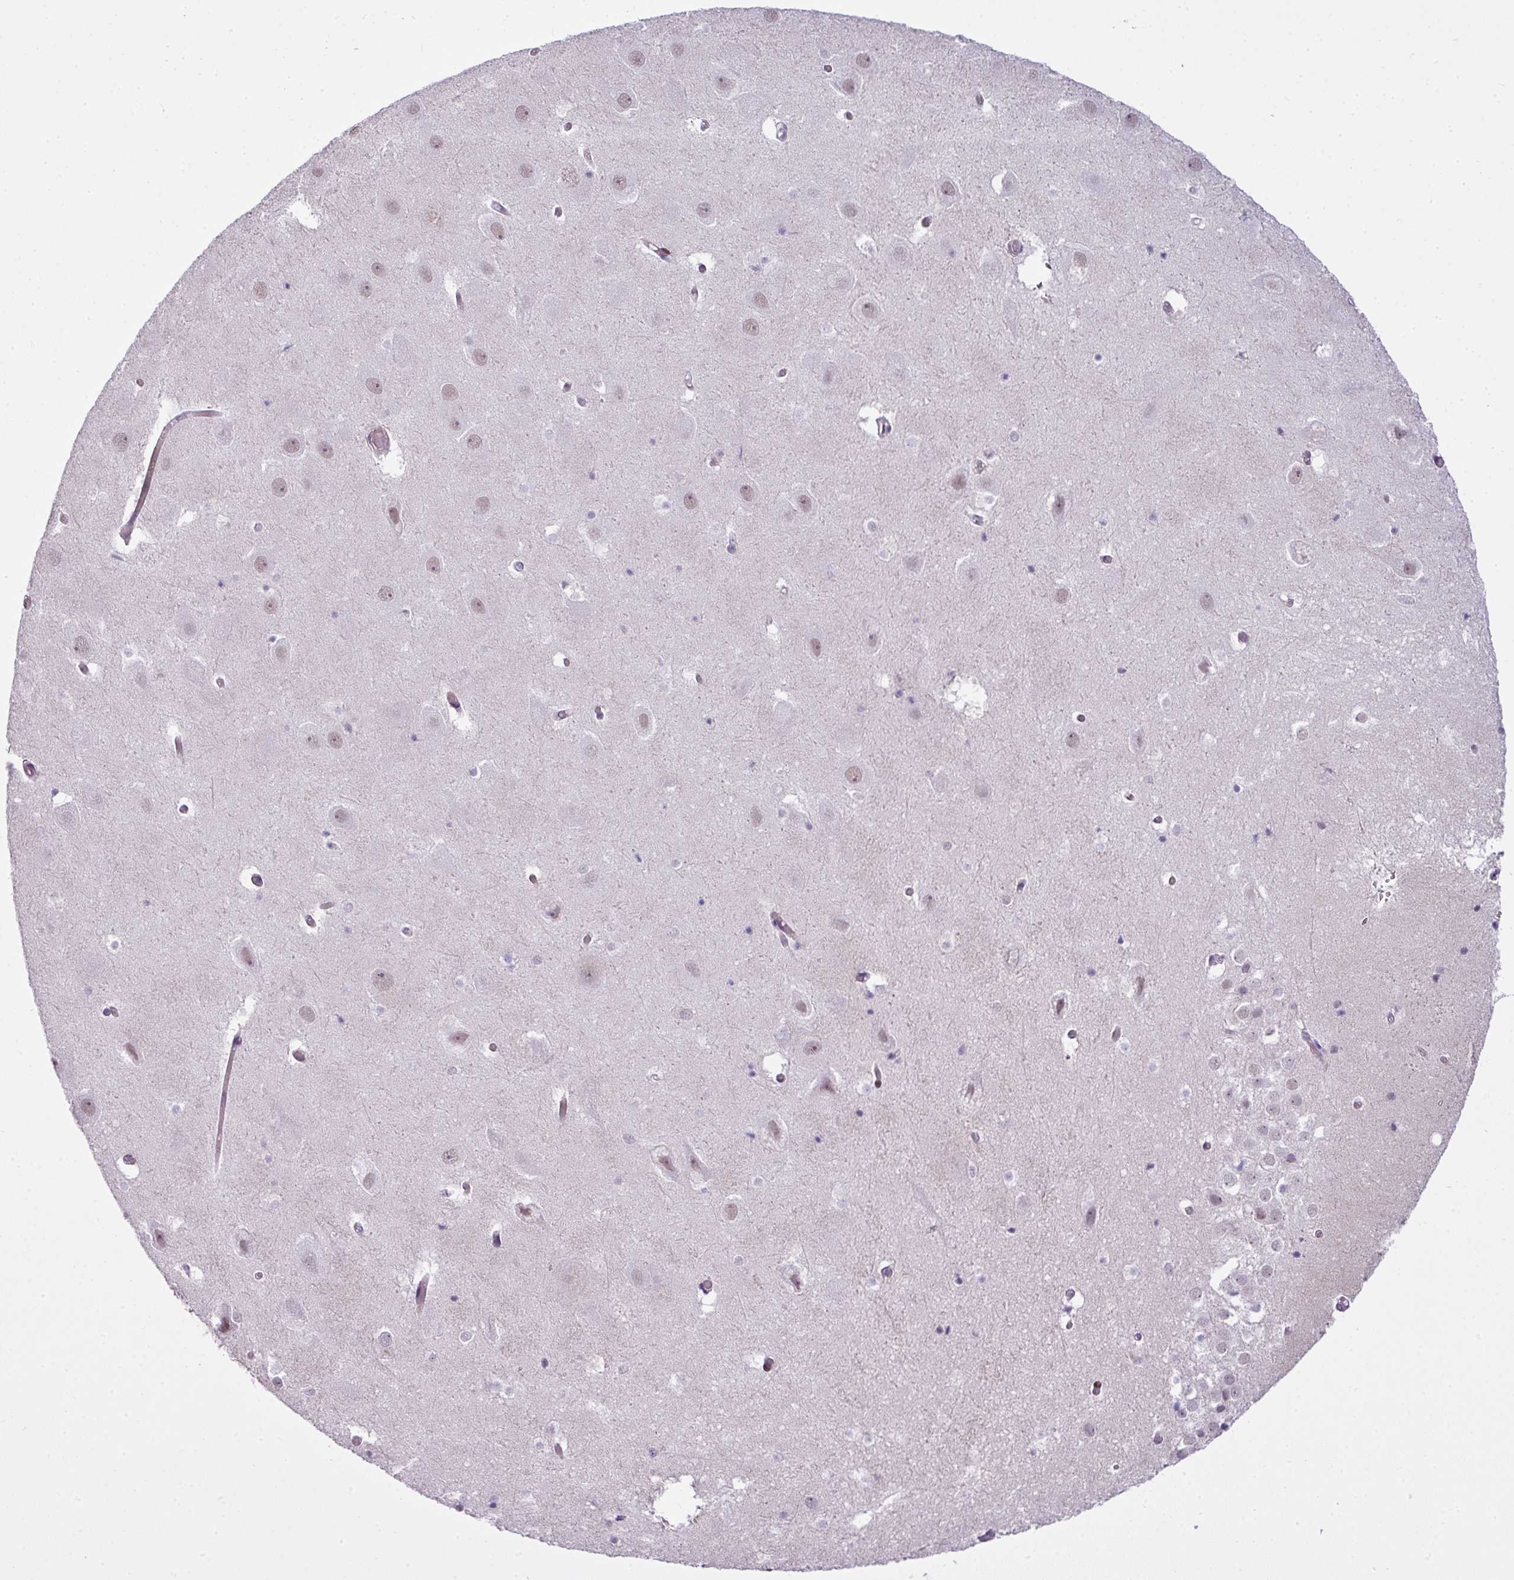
{"staining": {"intensity": "negative", "quantity": "none", "location": "none"}, "tissue": "hippocampus", "cell_type": "Glial cells", "image_type": "normal", "snomed": [{"axis": "morphology", "description": "Normal tissue, NOS"}, {"axis": "topography", "description": "Hippocampus"}], "caption": "This is a histopathology image of IHC staining of normal hippocampus, which shows no positivity in glial cells. (Immunohistochemistry (ihc), brightfield microscopy, high magnification).", "gene": "ZNF688", "patient": {"sex": "female", "age": 52}}